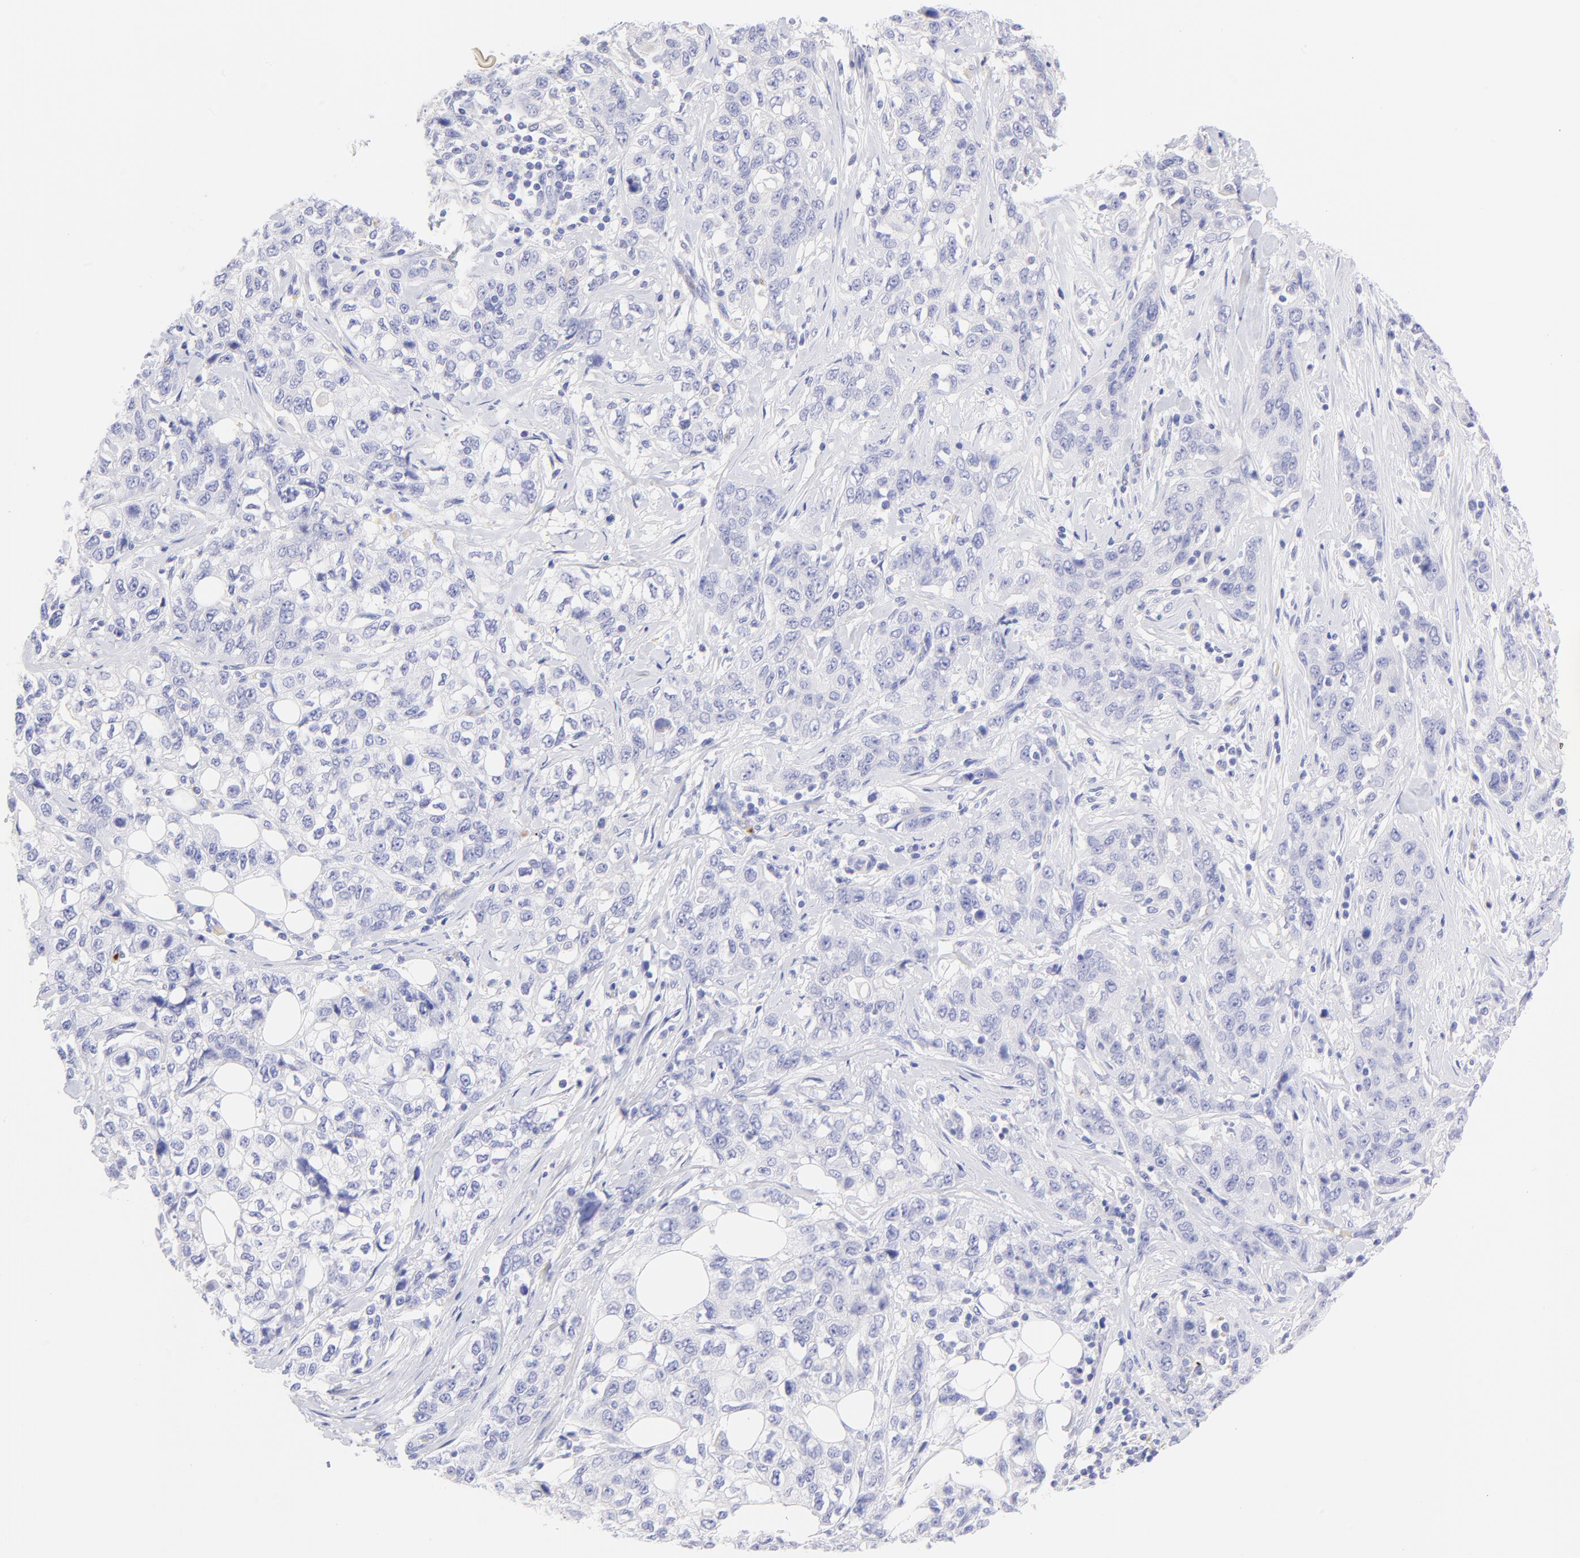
{"staining": {"intensity": "negative", "quantity": "none", "location": "none"}, "tissue": "stomach cancer", "cell_type": "Tumor cells", "image_type": "cancer", "snomed": [{"axis": "morphology", "description": "Adenocarcinoma, NOS"}, {"axis": "topography", "description": "Stomach"}], "caption": "High magnification brightfield microscopy of stomach adenocarcinoma stained with DAB (3,3'-diaminobenzidine) (brown) and counterstained with hematoxylin (blue): tumor cells show no significant staining. (DAB immunohistochemistry (IHC), high magnification).", "gene": "FRMPD3", "patient": {"sex": "male", "age": 48}}